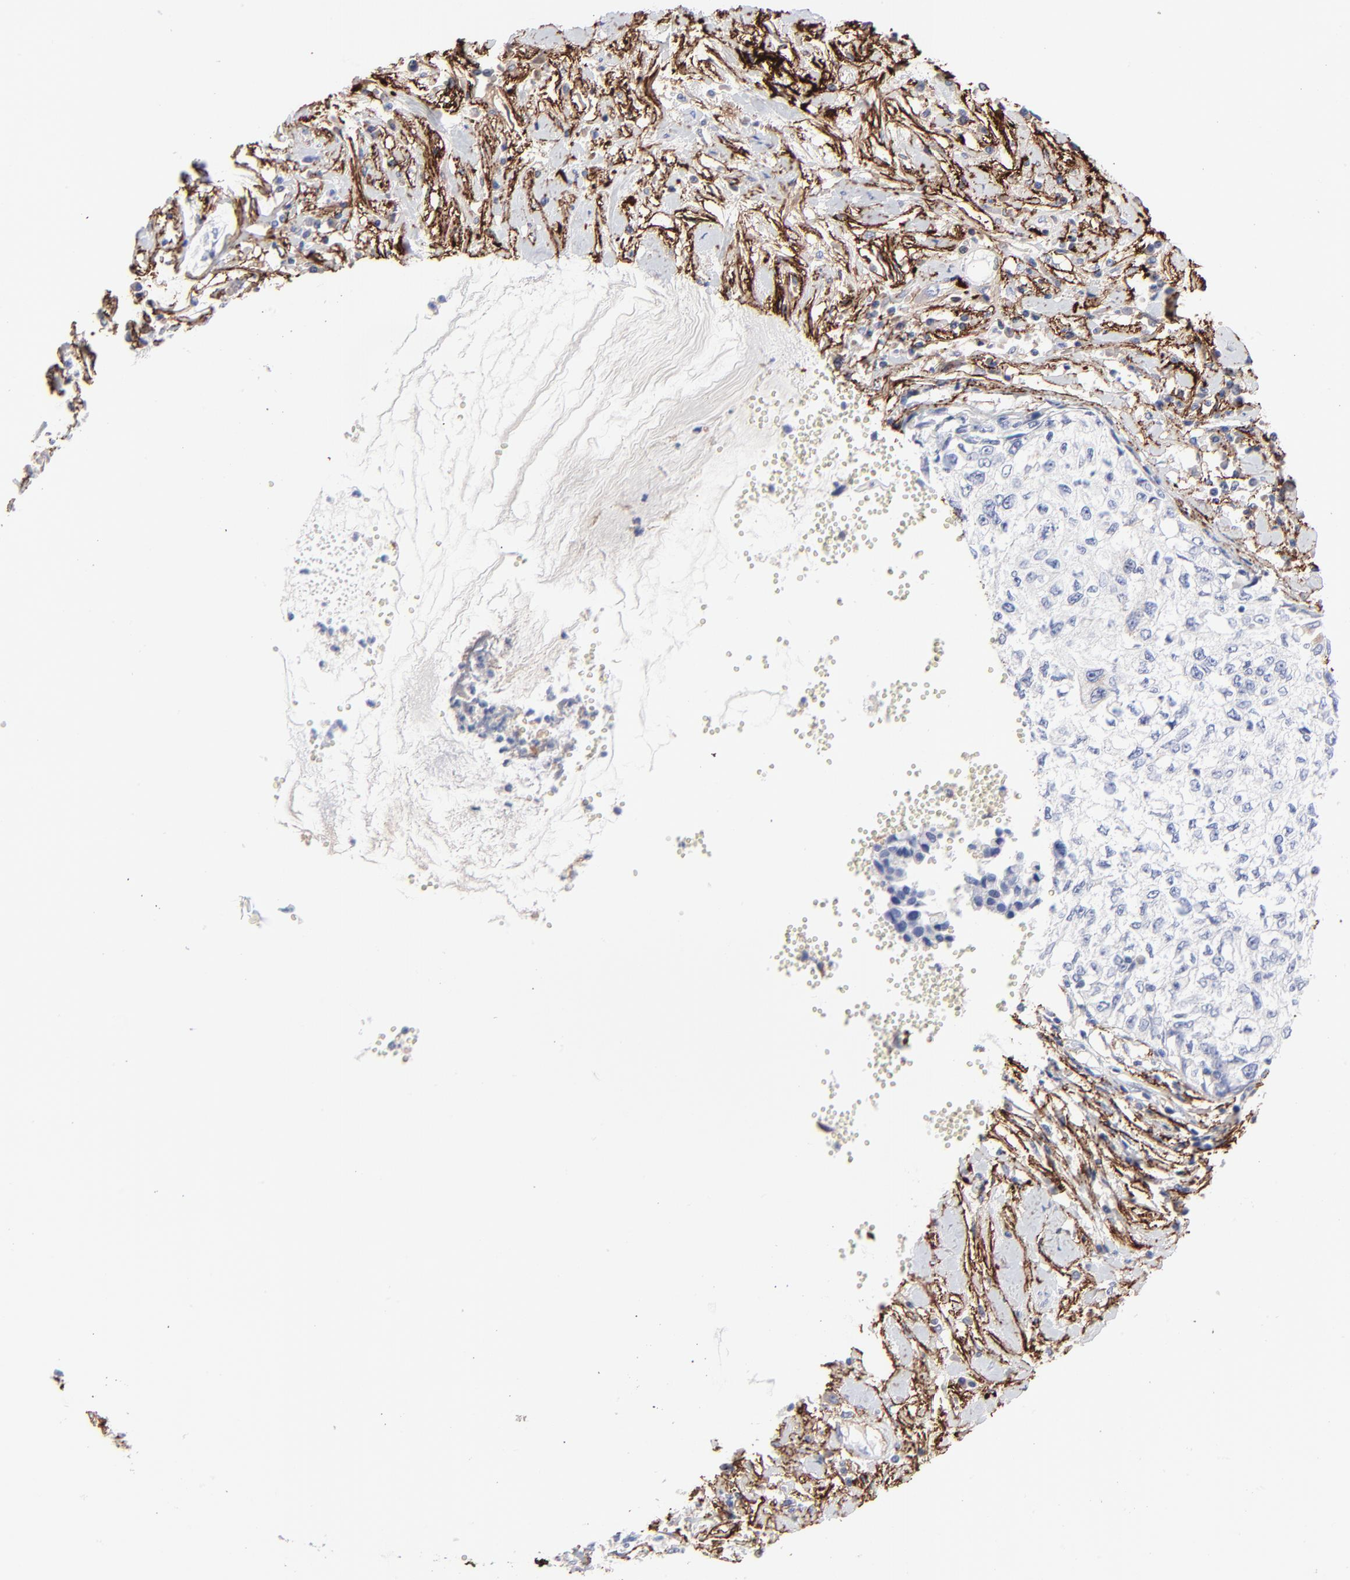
{"staining": {"intensity": "negative", "quantity": "none", "location": "none"}, "tissue": "cervical cancer", "cell_type": "Tumor cells", "image_type": "cancer", "snomed": [{"axis": "morphology", "description": "Normal tissue, NOS"}, {"axis": "morphology", "description": "Squamous cell carcinoma, NOS"}, {"axis": "topography", "description": "Cervix"}], "caption": "This is a micrograph of immunohistochemistry staining of cervical cancer, which shows no expression in tumor cells.", "gene": "FBLN2", "patient": {"sex": "female", "age": 45}}